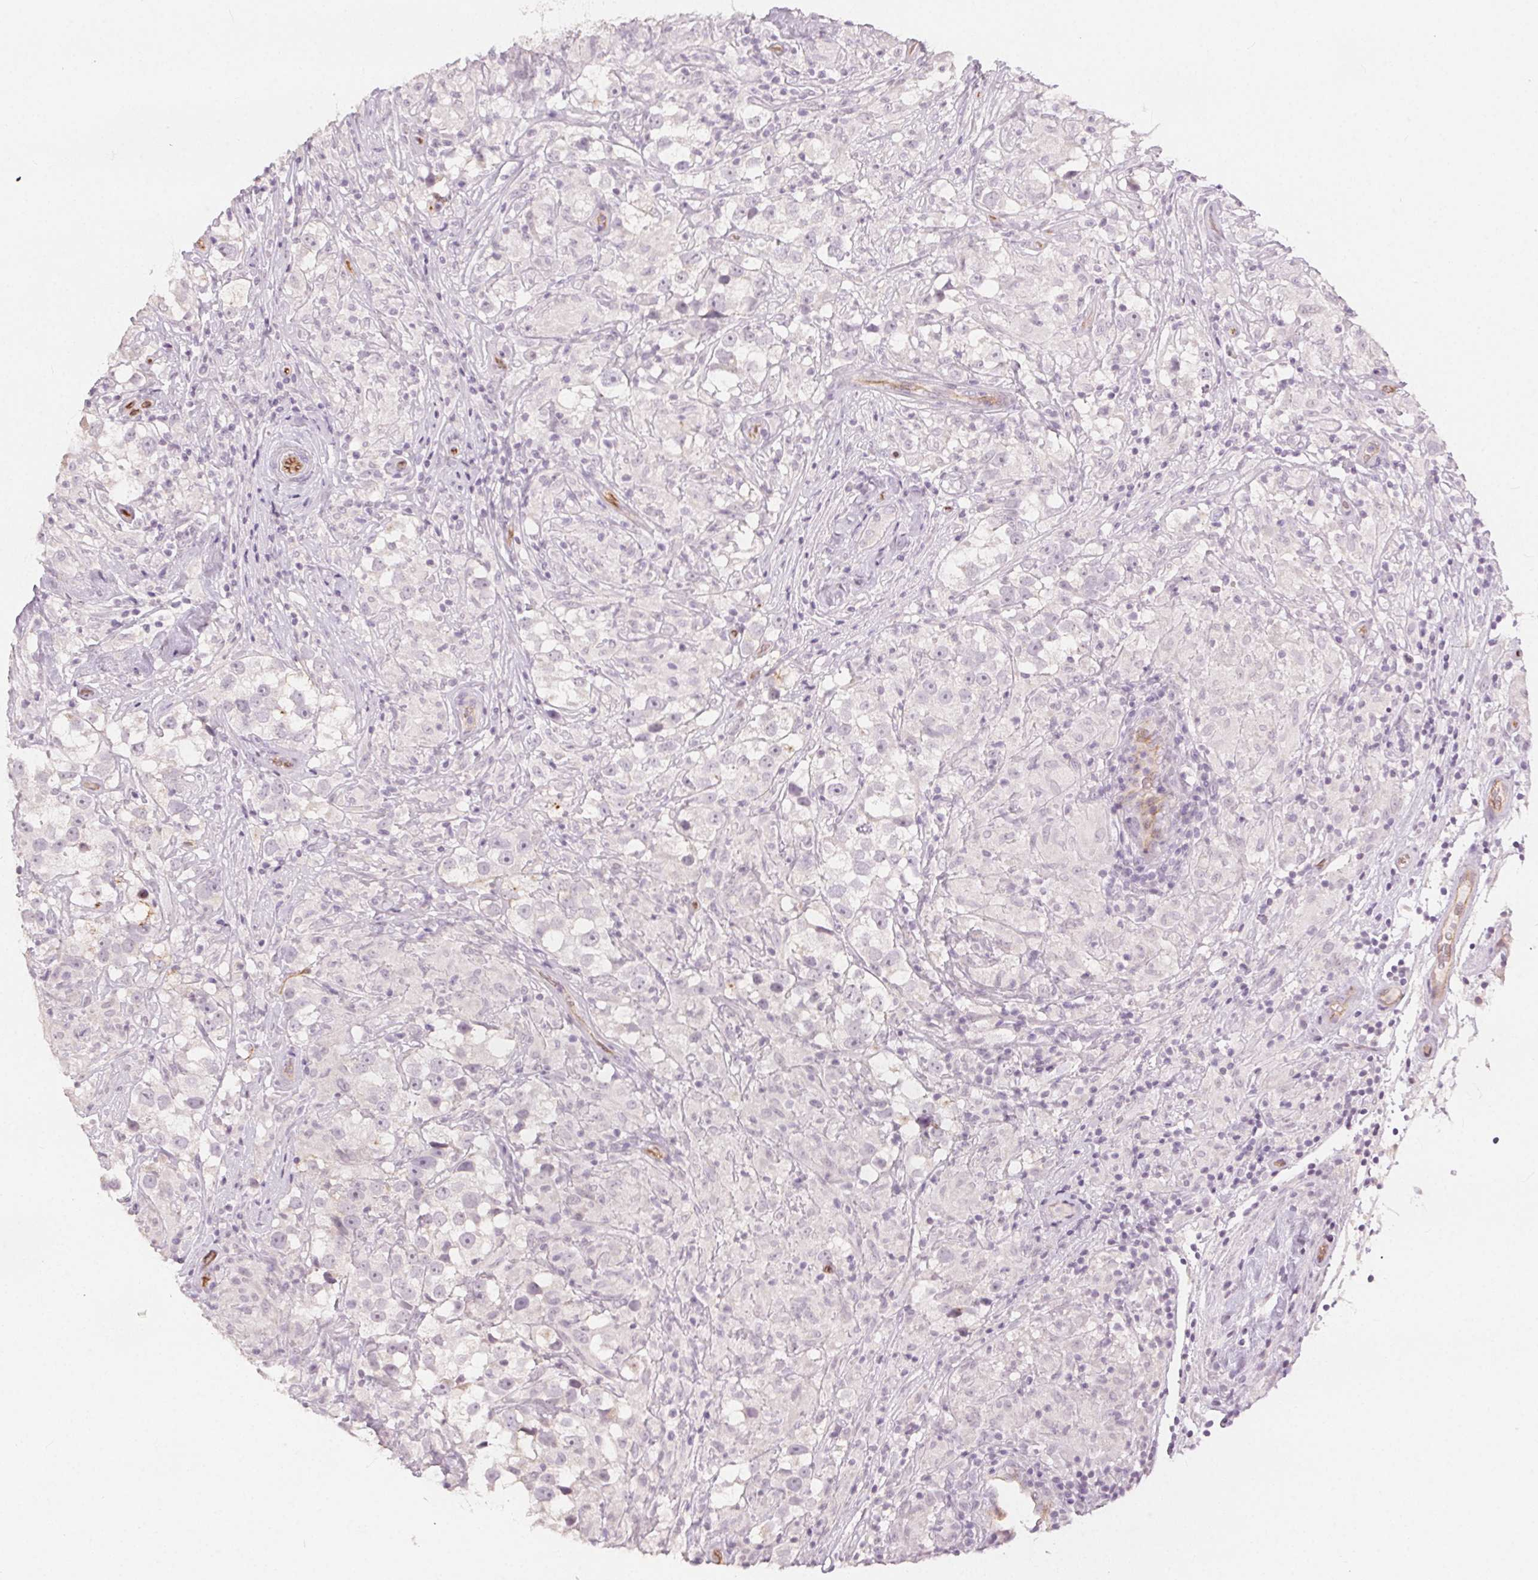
{"staining": {"intensity": "negative", "quantity": "none", "location": "none"}, "tissue": "testis cancer", "cell_type": "Tumor cells", "image_type": "cancer", "snomed": [{"axis": "morphology", "description": "Seminoma, NOS"}, {"axis": "topography", "description": "Testis"}], "caption": "Tumor cells are negative for brown protein staining in testis seminoma. Nuclei are stained in blue.", "gene": "PODXL", "patient": {"sex": "male", "age": 46}}